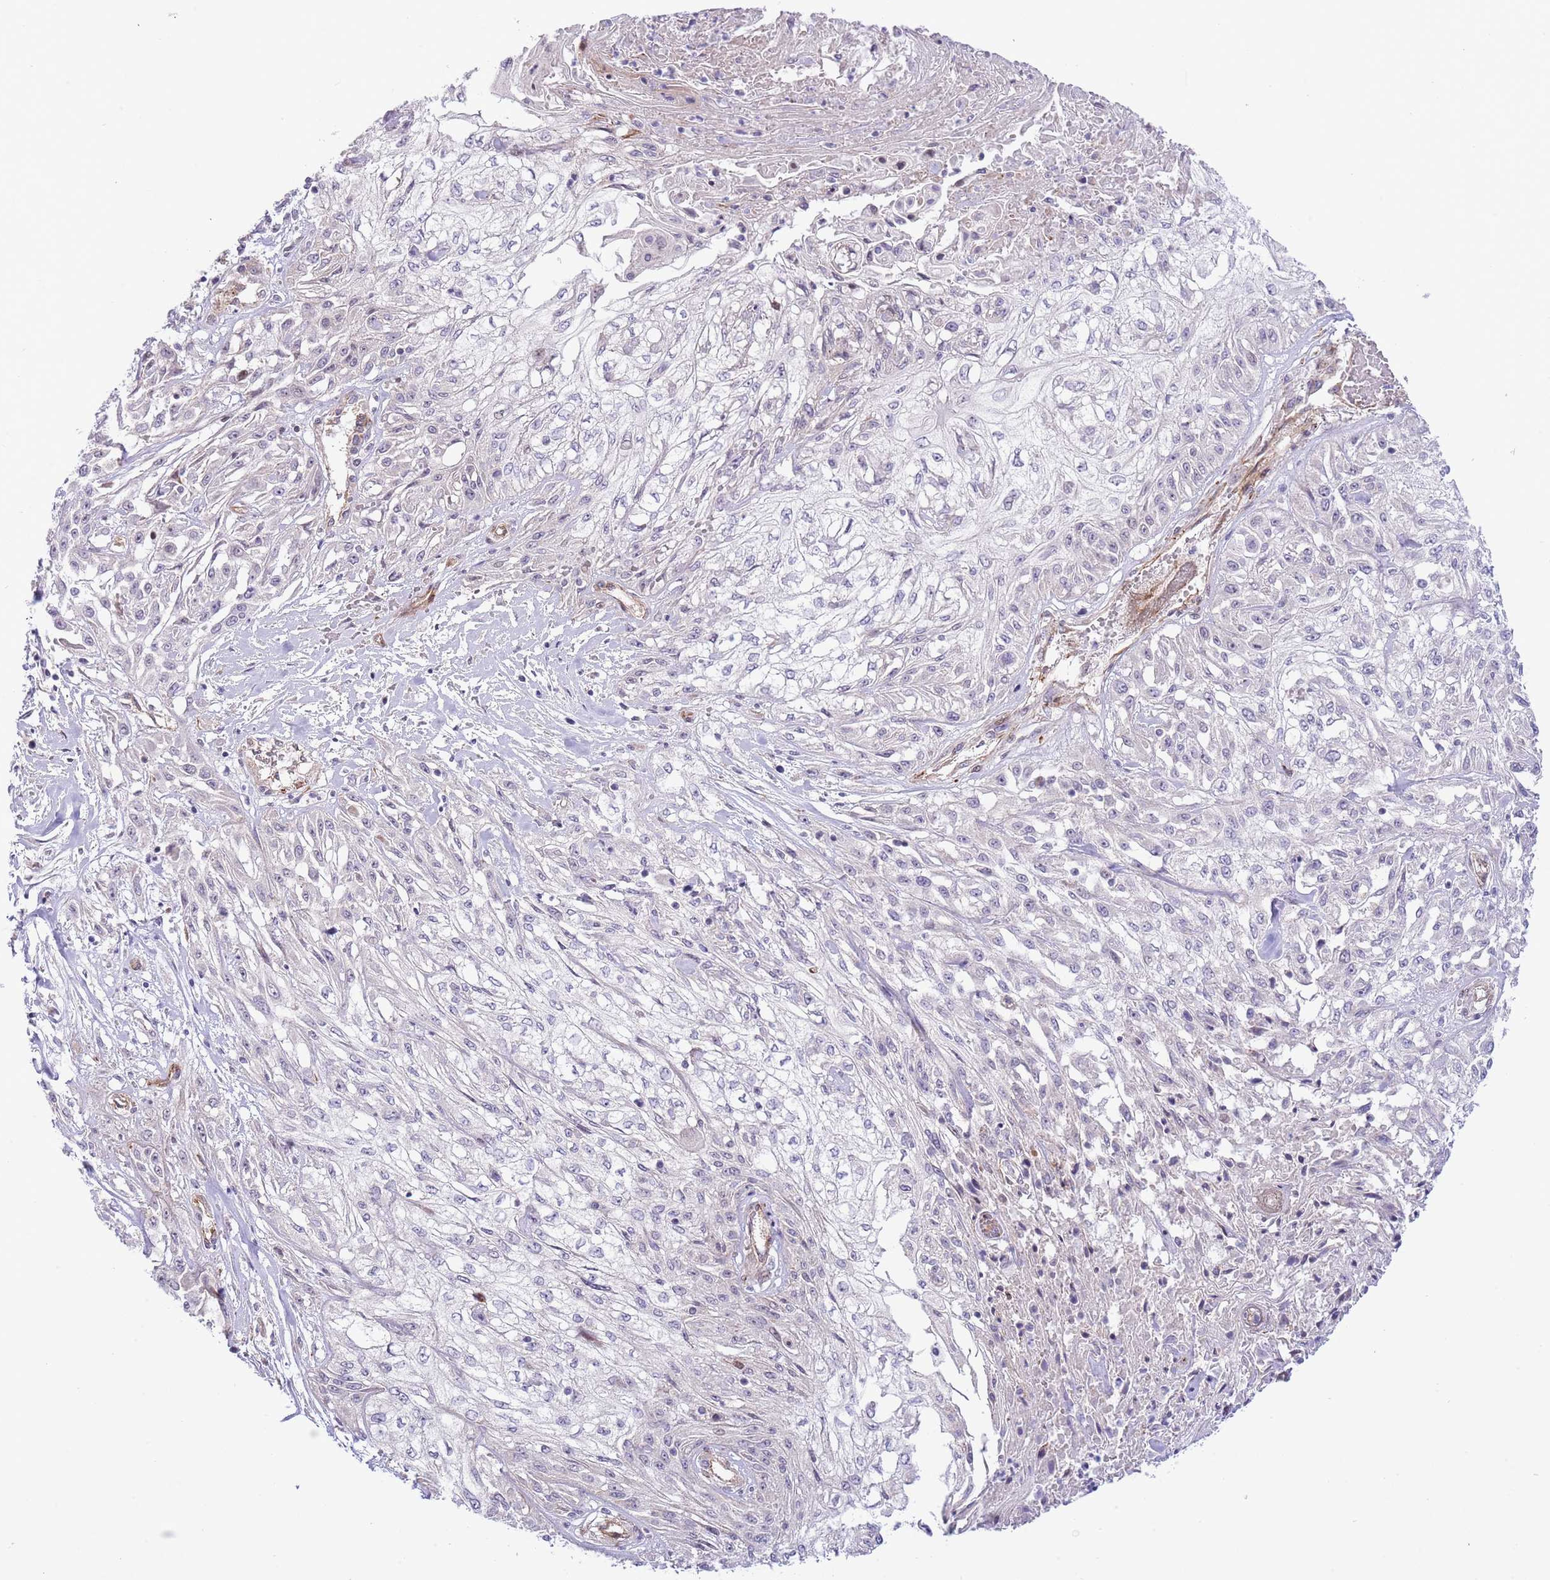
{"staining": {"intensity": "negative", "quantity": "none", "location": "none"}, "tissue": "skin cancer", "cell_type": "Tumor cells", "image_type": "cancer", "snomed": [{"axis": "morphology", "description": "Squamous cell carcinoma, NOS"}, {"axis": "morphology", "description": "Squamous cell carcinoma, metastatic, NOS"}, {"axis": "topography", "description": "Skin"}, {"axis": "topography", "description": "Lymph node"}], "caption": "There is no significant positivity in tumor cells of skin cancer. Brightfield microscopy of immunohistochemistry (IHC) stained with DAB (3,3'-diaminobenzidine) (brown) and hematoxylin (blue), captured at high magnification.", "gene": "NEK3", "patient": {"sex": "male", "age": 75}}